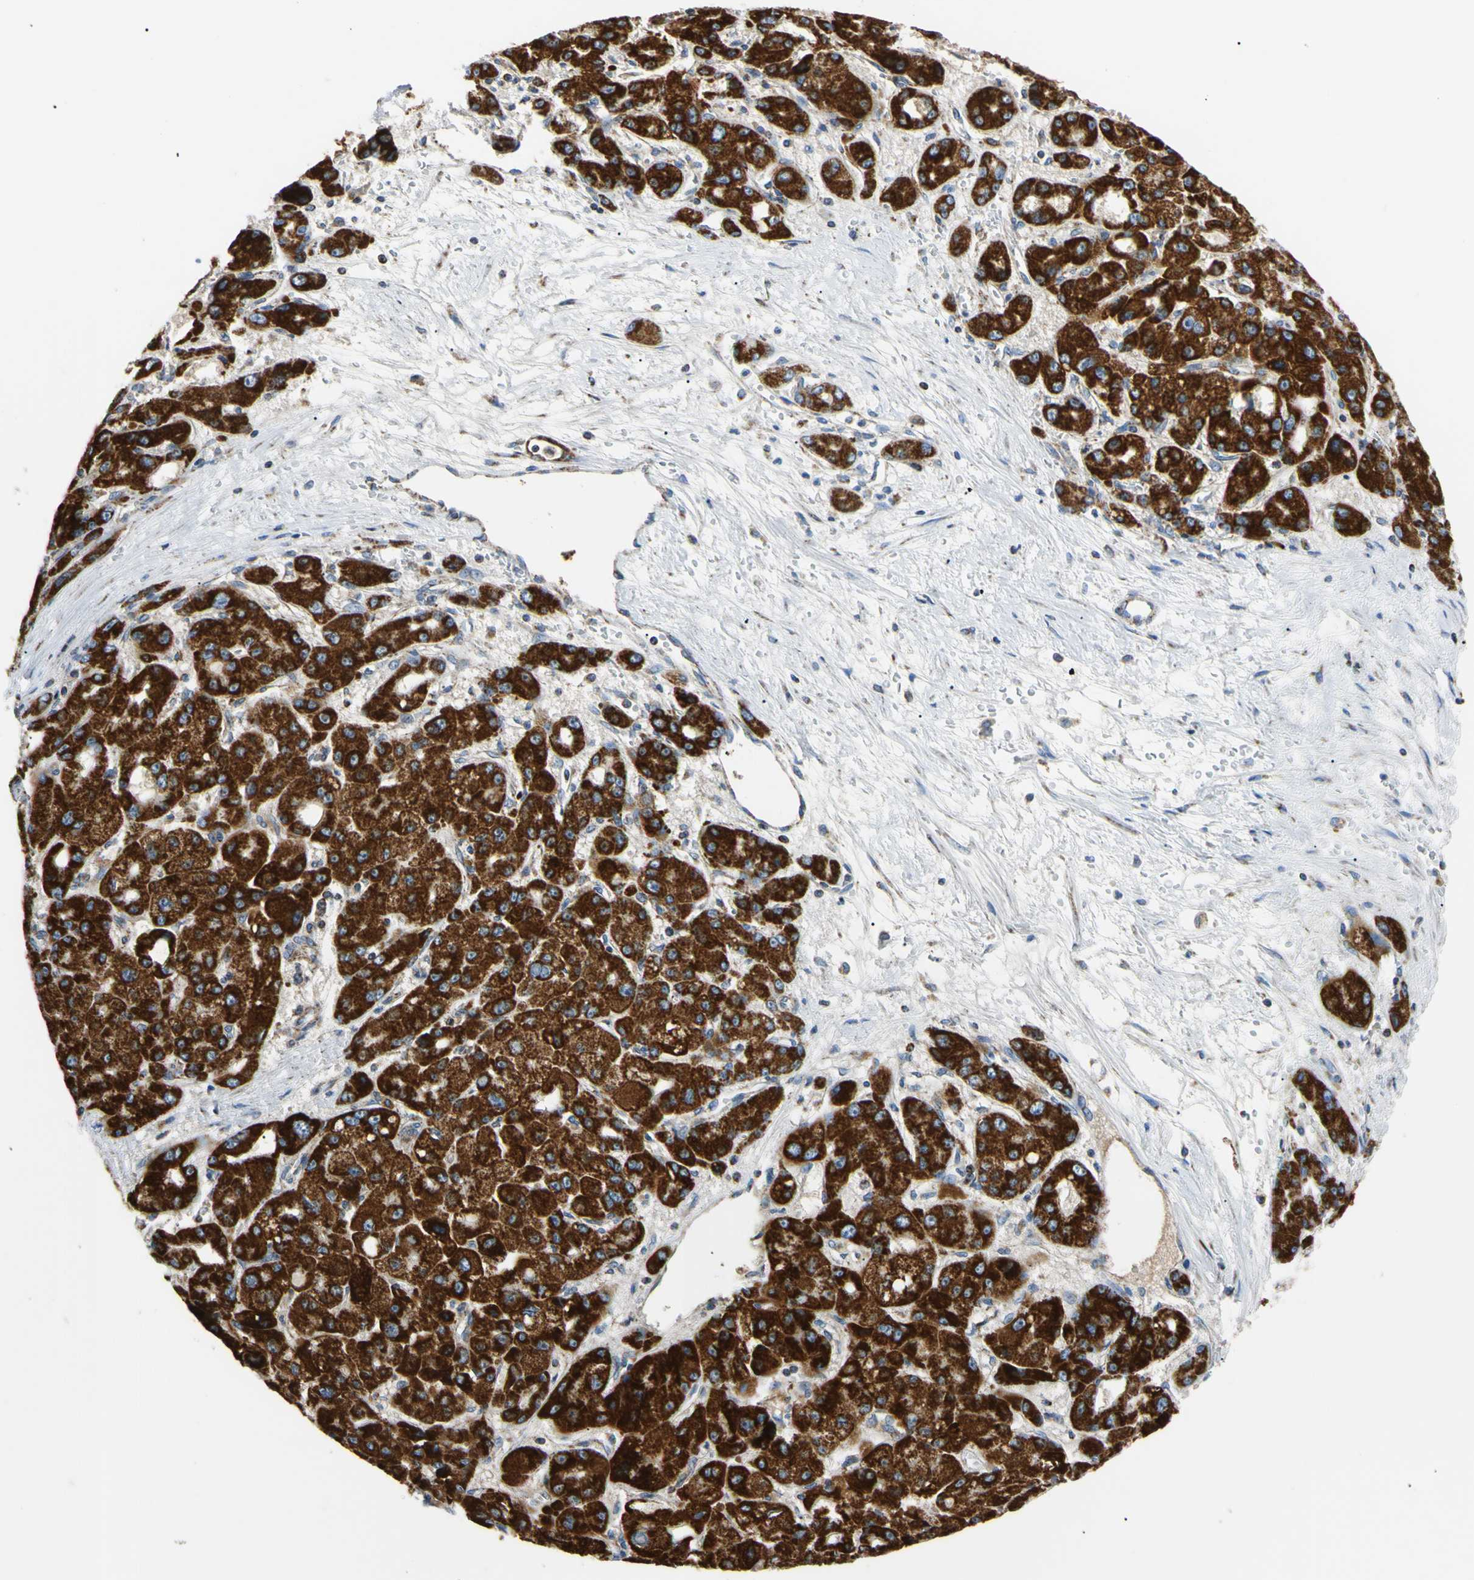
{"staining": {"intensity": "strong", "quantity": ">75%", "location": "cytoplasmic/membranous"}, "tissue": "liver cancer", "cell_type": "Tumor cells", "image_type": "cancer", "snomed": [{"axis": "morphology", "description": "Carcinoma, Hepatocellular, NOS"}, {"axis": "topography", "description": "Liver"}], "caption": "Hepatocellular carcinoma (liver) stained for a protein displays strong cytoplasmic/membranous positivity in tumor cells.", "gene": "CLPP", "patient": {"sex": "male", "age": 55}}